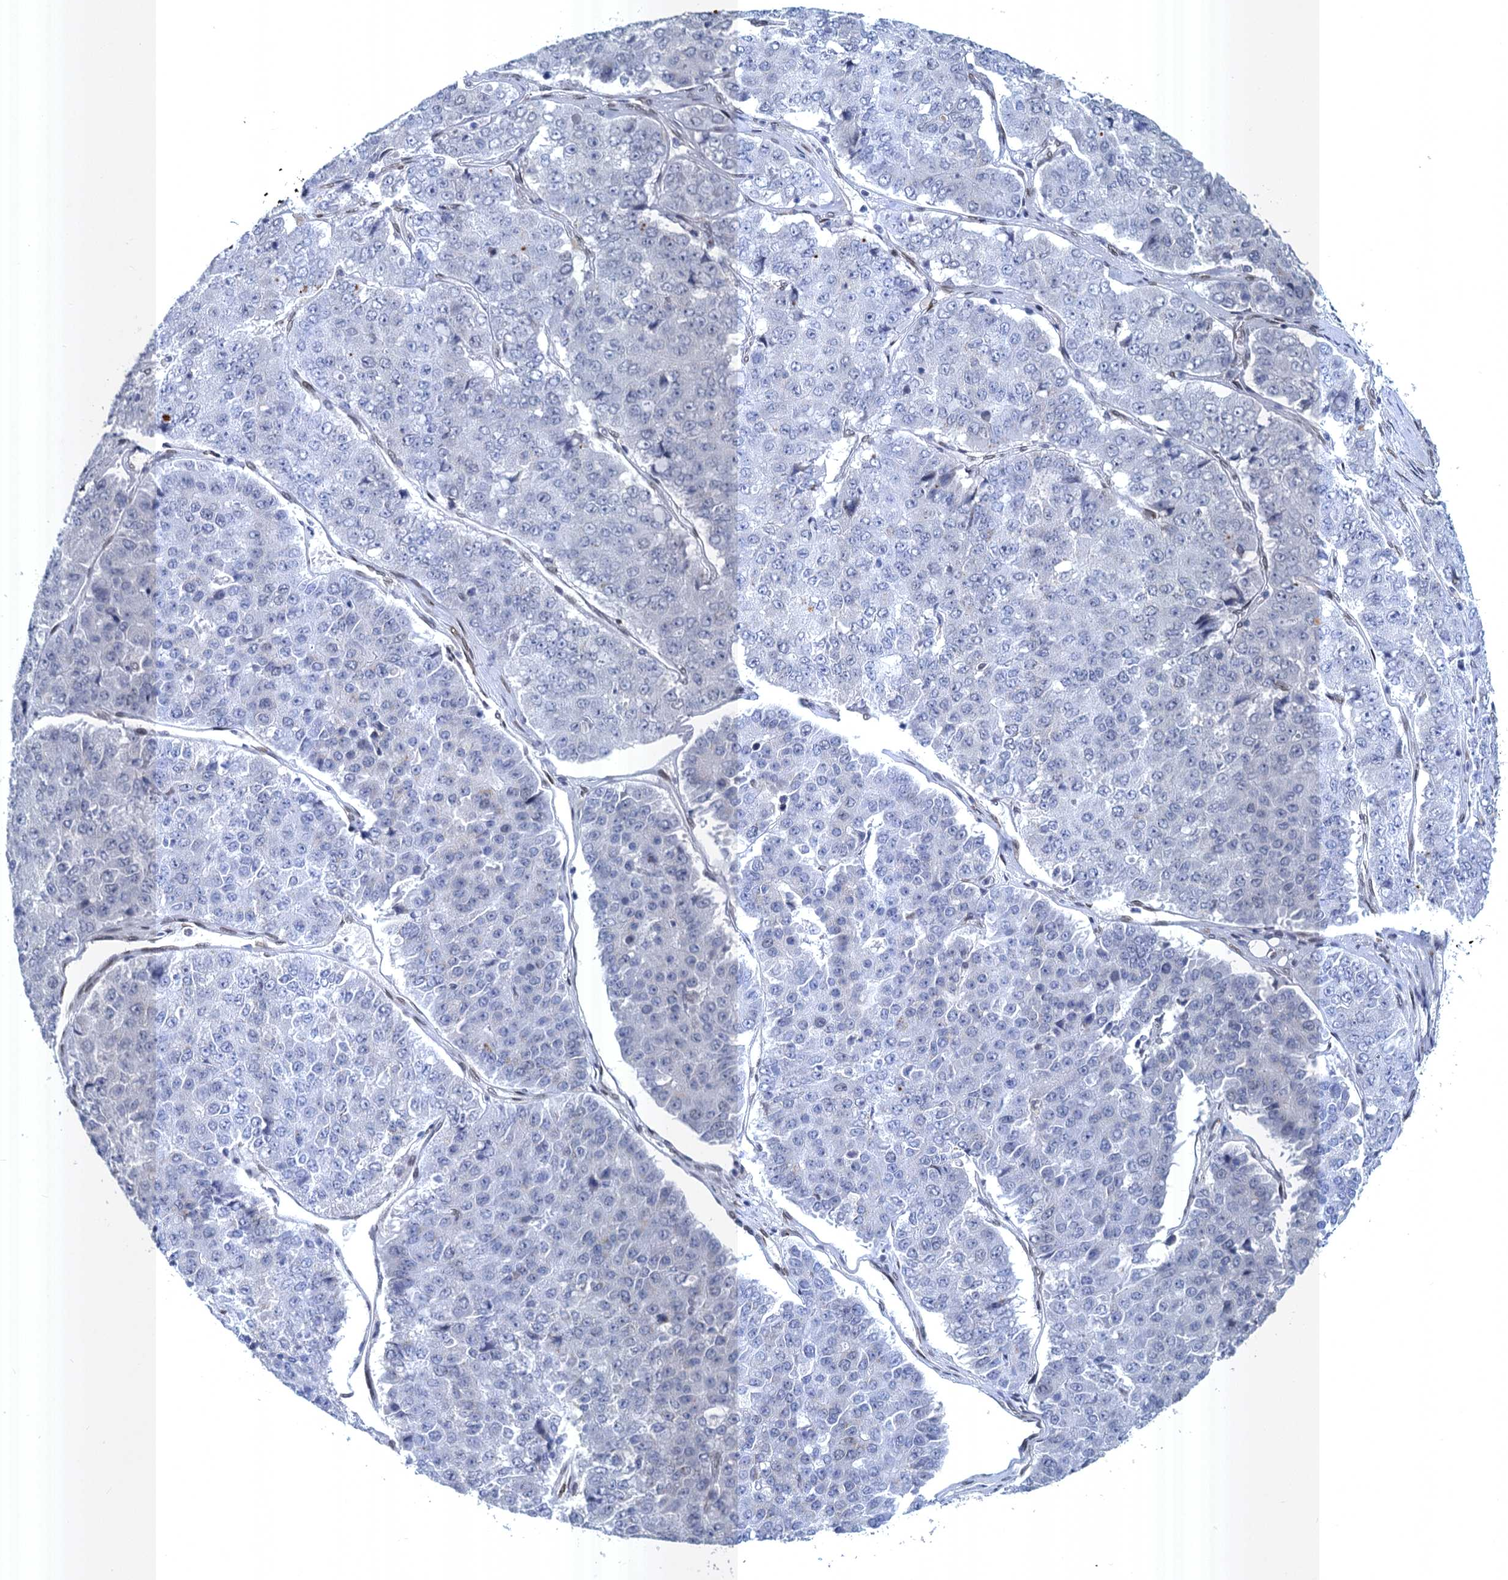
{"staining": {"intensity": "negative", "quantity": "none", "location": "none"}, "tissue": "pancreatic cancer", "cell_type": "Tumor cells", "image_type": "cancer", "snomed": [{"axis": "morphology", "description": "Adenocarcinoma, NOS"}, {"axis": "topography", "description": "Pancreas"}], "caption": "The immunohistochemistry (IHC) image has no significant expression in tumor cells of pancreatic cancer (adenocarcinoma) tissue.", "gene": "PRSS35", "patient": {"sex": "male", "age": 50}}